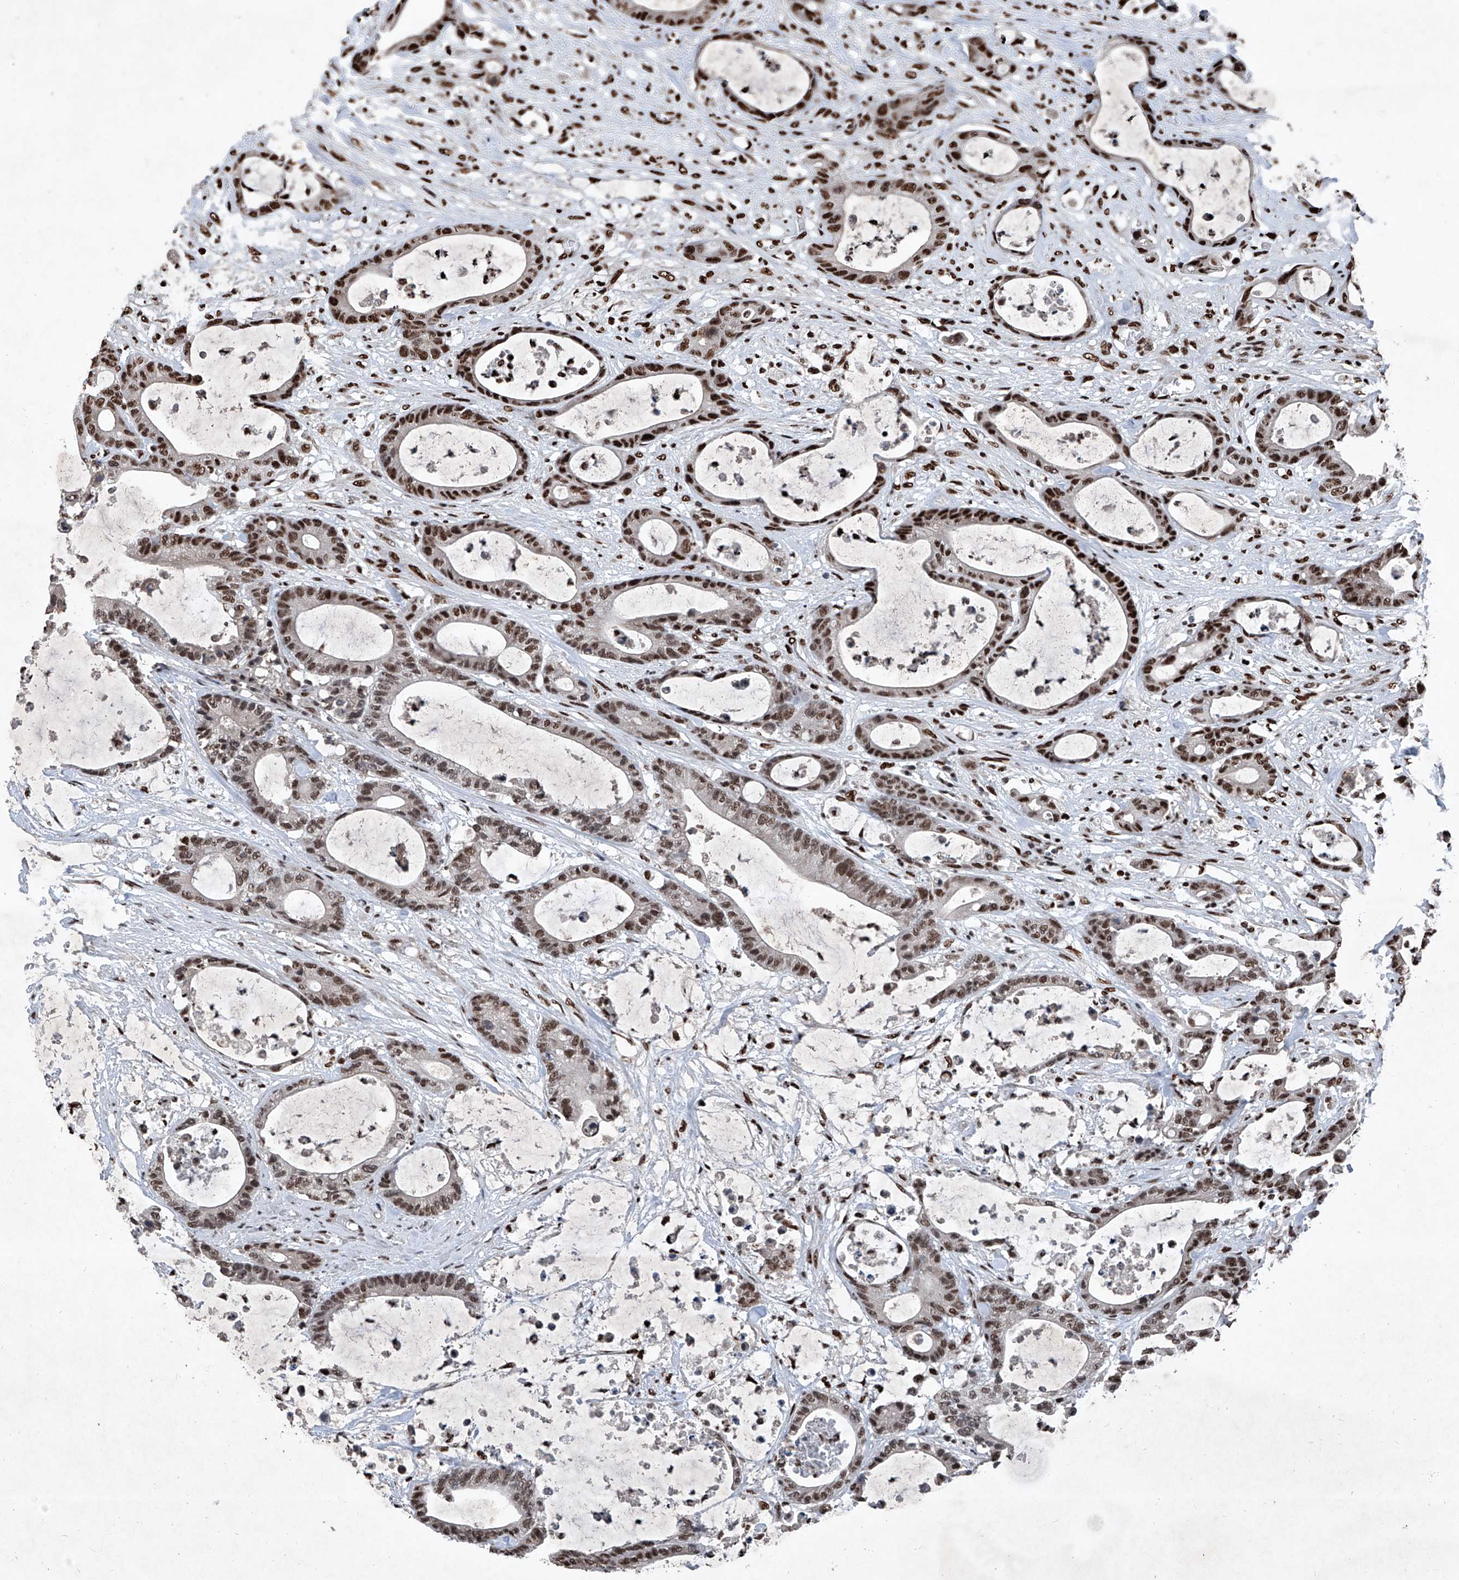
{"staining": {"intensity": "strong", "quantity": ">75%", "location": "nuclear"}, "tissue": "colorectal cancer", "cell_type": "Tumor cells", "image_type": "cancer", "snomed": [{"axis": "morphology", "description": "Adenocarcinoma, NOS"}, {"axis": "topography", "description": "Colon"}], "caption": "DAB immunohistochemical staining of human colorectal cancer reveals strong nuclear protein positivity in approximately >75% of tumor cells.", "gene": "DDX39B", "patient": {"sex": "female", "age": 84}}